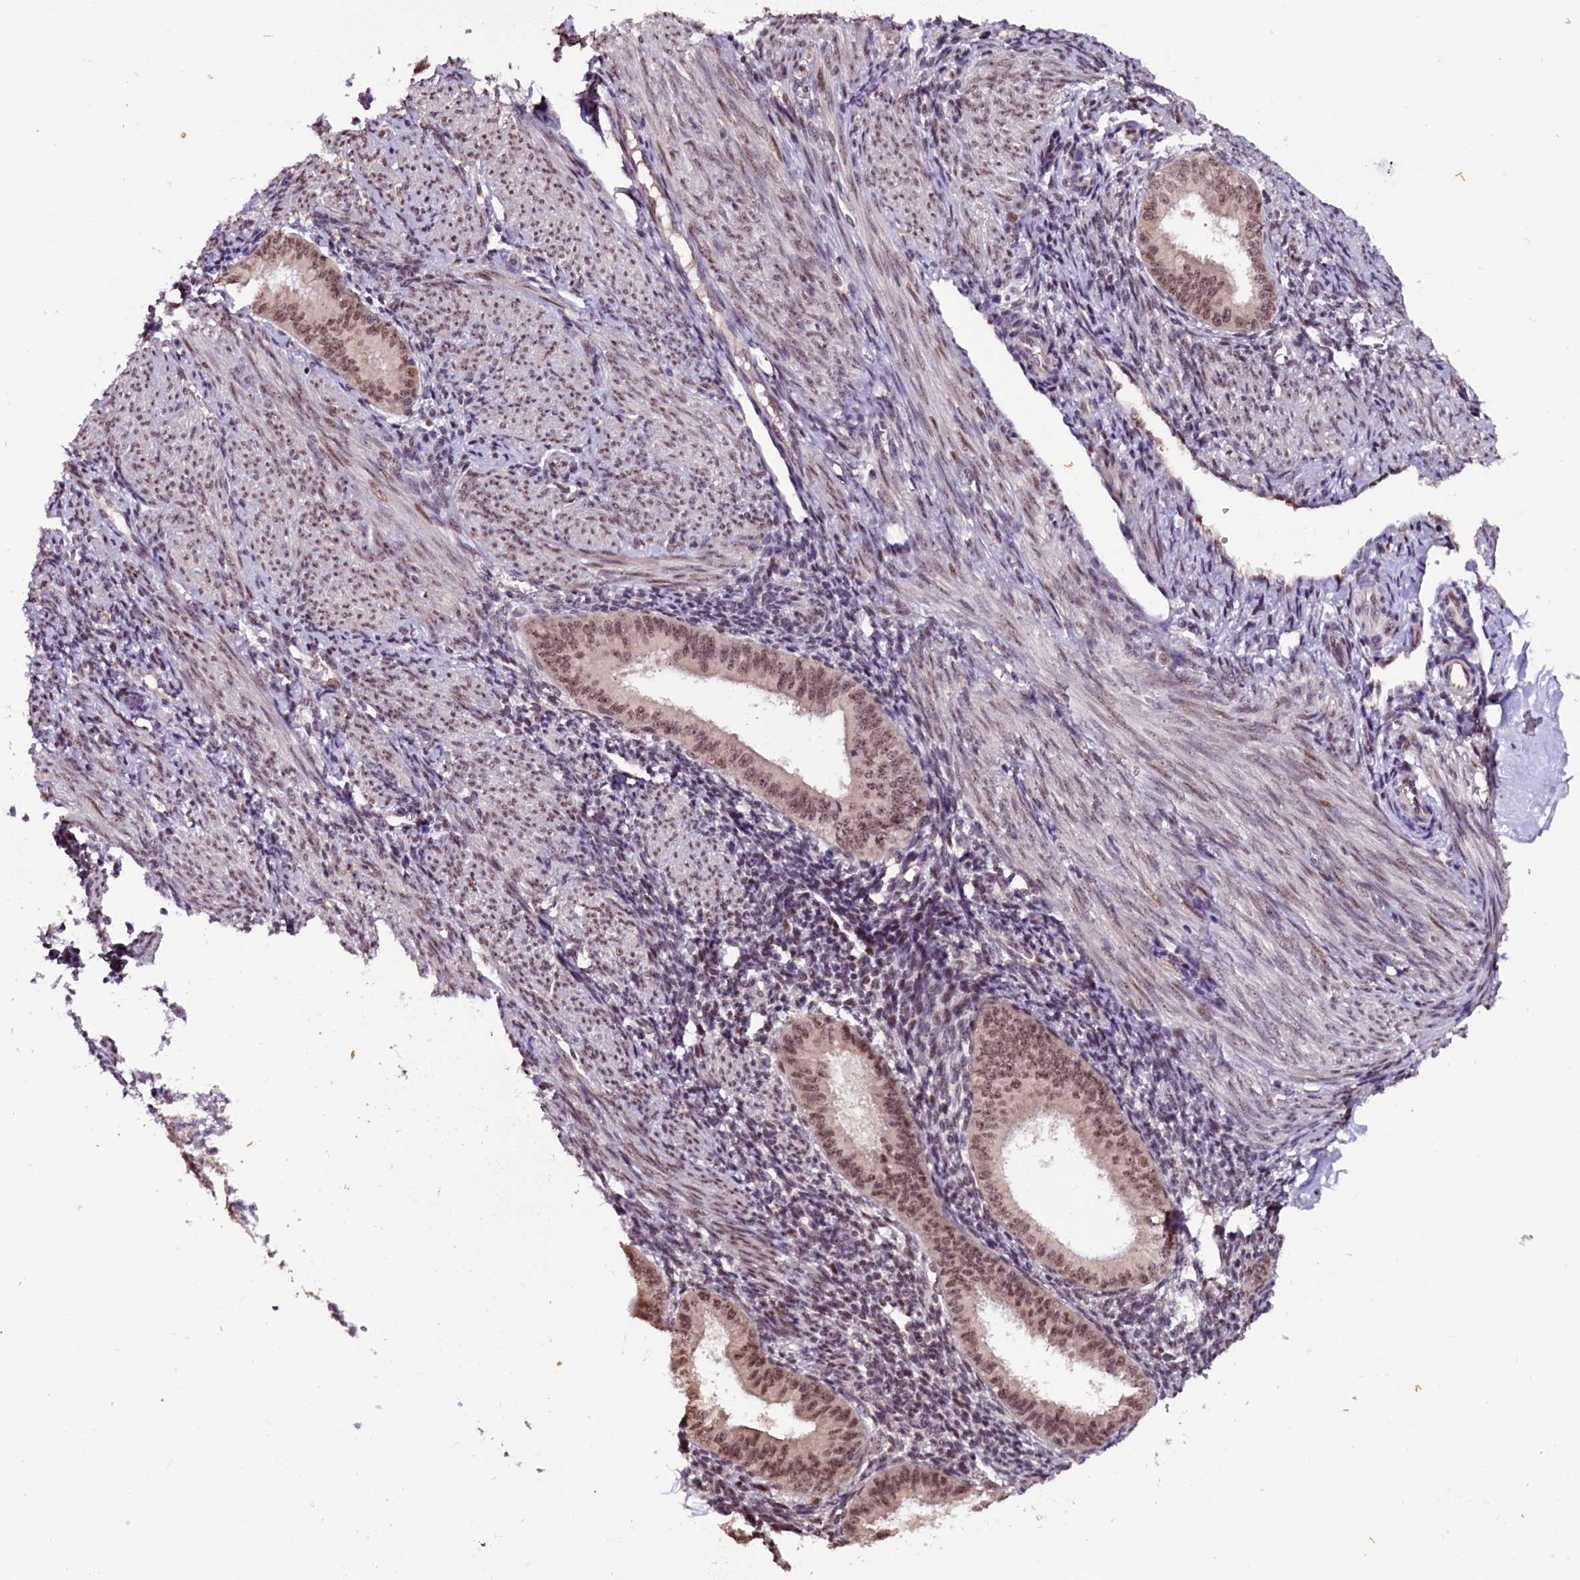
{"staining": {"intensity": "moderate", "quantity": "<25%", "location": "nuclear"}, "tissue": "endometrium", "cell_type": "Cells in endometrial stroma", "image_type": "normal", "snomed": [{"axis": "morphology", "description": "Normal tissue, NOS"}, {"axis": "topography", "description": "Uterus"}, {"axis": "topography", "description": "Endometrium"}], "caption": "An immunohistochemistry (IHC) image of benign tissue is shown. Protein staining in brown labels moderate nuclear positivity in endometrium within cells in endometrial stroma.", "gene": "RNMT", "patient": {"sex": "female", "age": 48}}